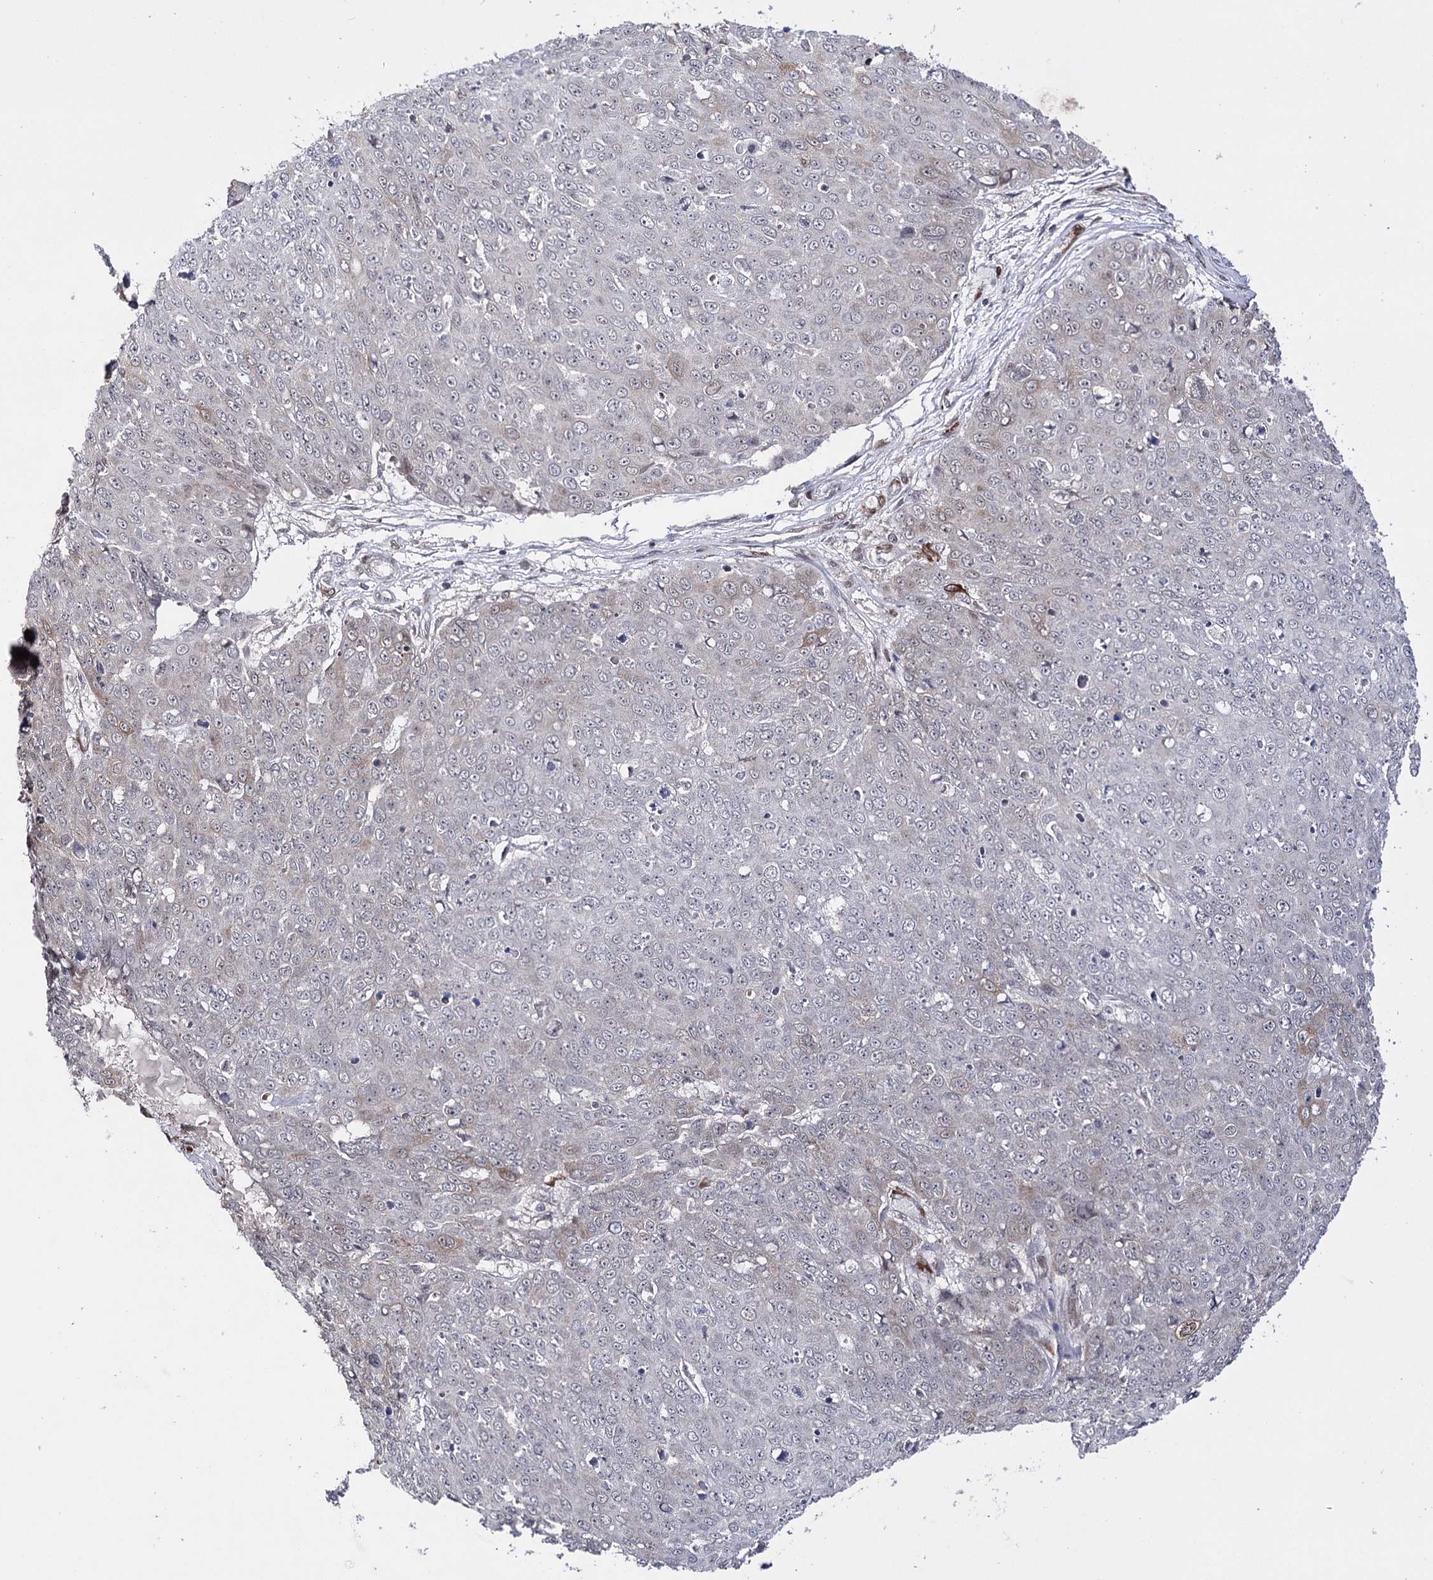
{"staining": {"intensity": "negative", "quantity": "none", "location": "none"}, "tissue": "skin cancer", "cell_type": "Tumor cells", "image_type": "cancer", "snomed": [{"axis": "morphology", "description": "Squamous cell carcinoma, NOS"}, {"axis": "topography", "description": "Skin"}], "caption": "Immunohistochemistry histopathology image of skin squamous cell carcinoma stained for a protein (brown), which displays no positivity in tumor cells.", "gene": "HSD11B2", "patient": {"sex": "male", "age": 71}}